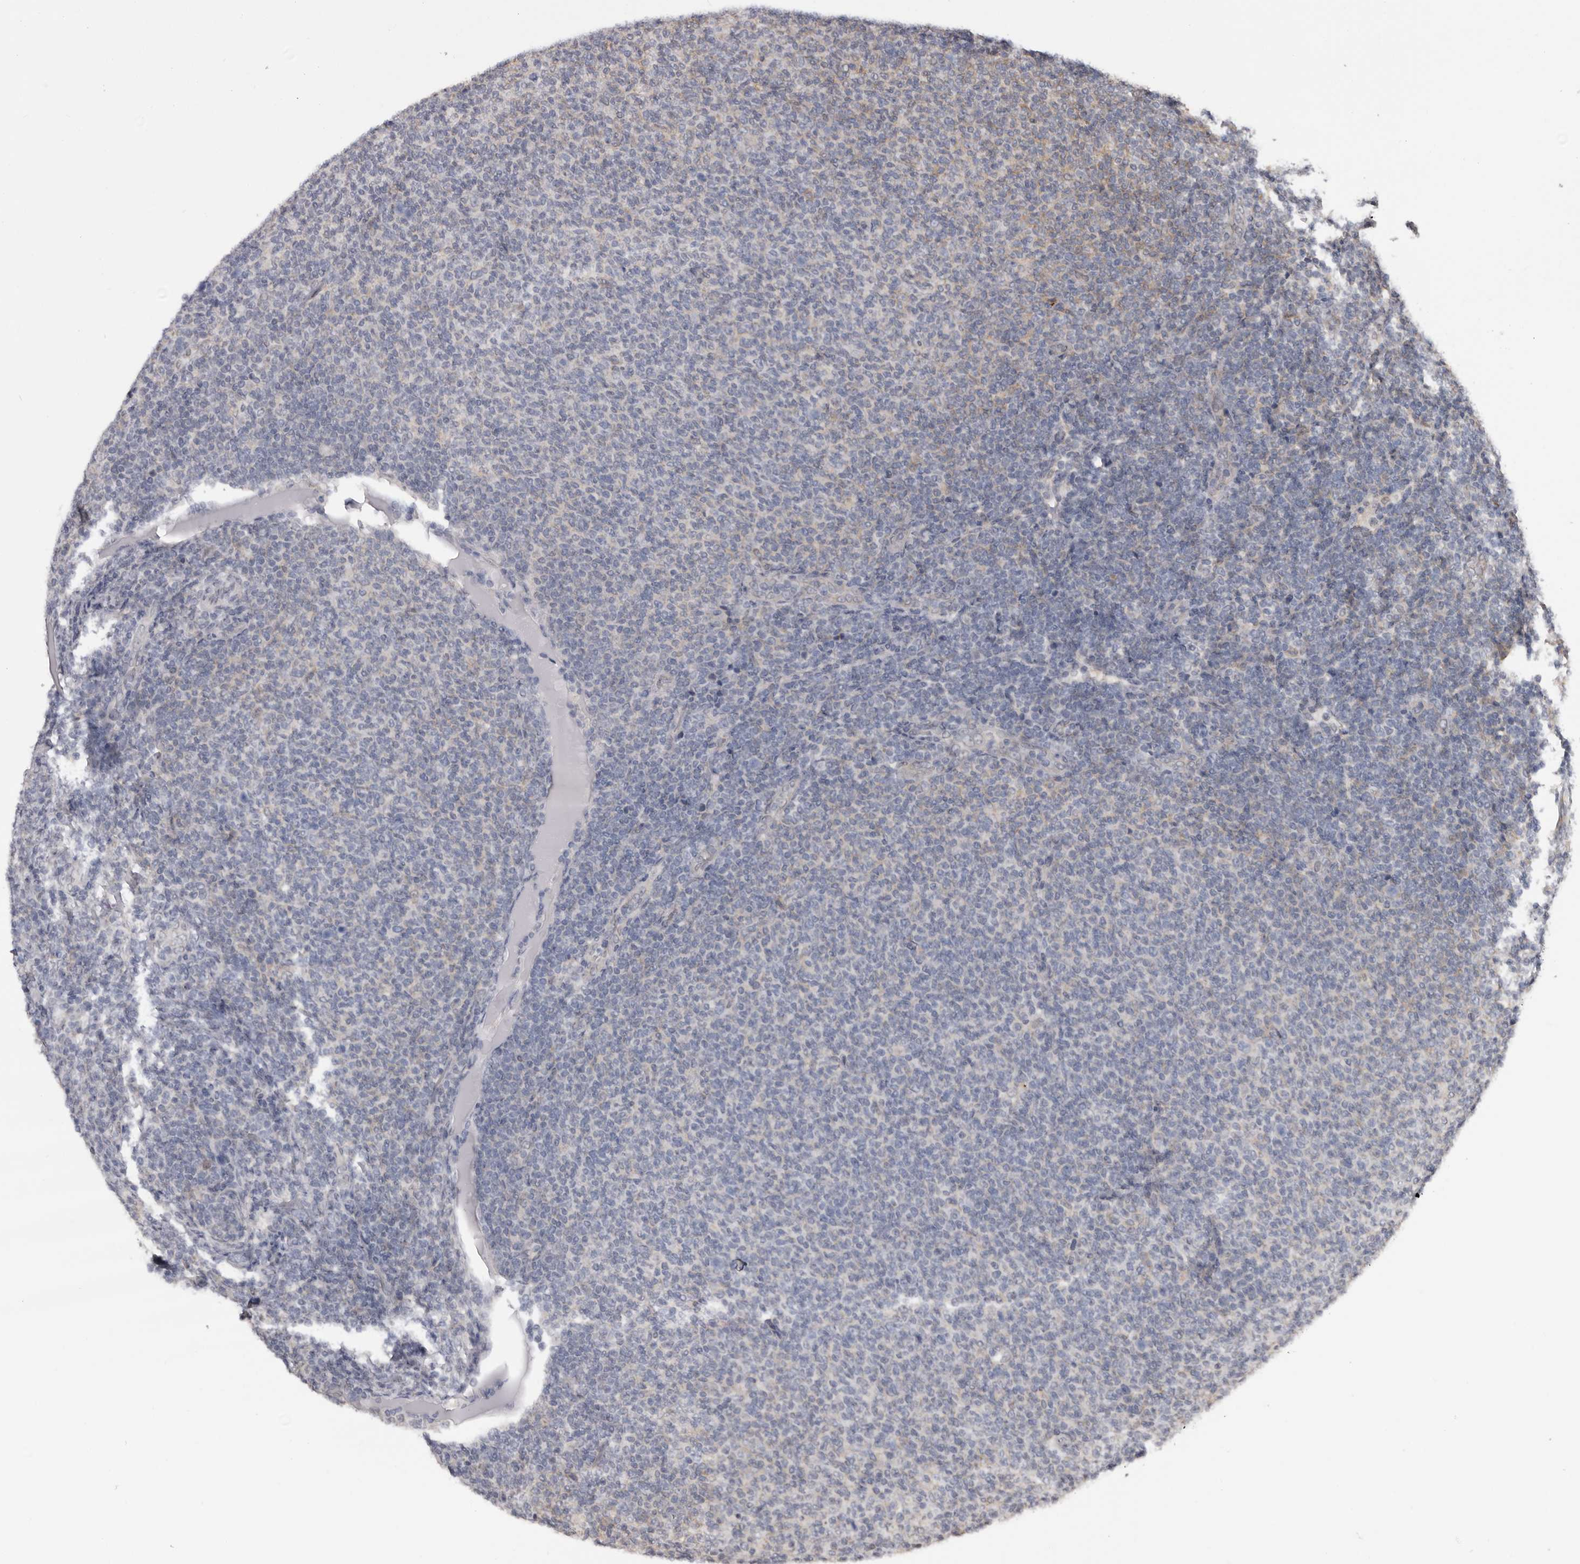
{"staining": {"intensity": "negative", "quantity": "none", "location": "none"}, "tissue": "lymphoma", "cell_type": "Tumor cells", "image_type": "cancer", "snomed": [{"axis": "morphology", "description": "Malignant lymphoma, non-Hodgkin's type, Low grade"}, {"axis": "topography", "description": "Lymph node"}], "caption": "DAB (3,3'-diaminobenzidine) immunohistochemical staining of human low-grade malignant lymphoma, non-Hodgkin's type displays no significant expression in tumor cells. (DAB IHC, high magnification).", "gene": "MOGAT2", "patient": {"sex": "male", "age": 66}}